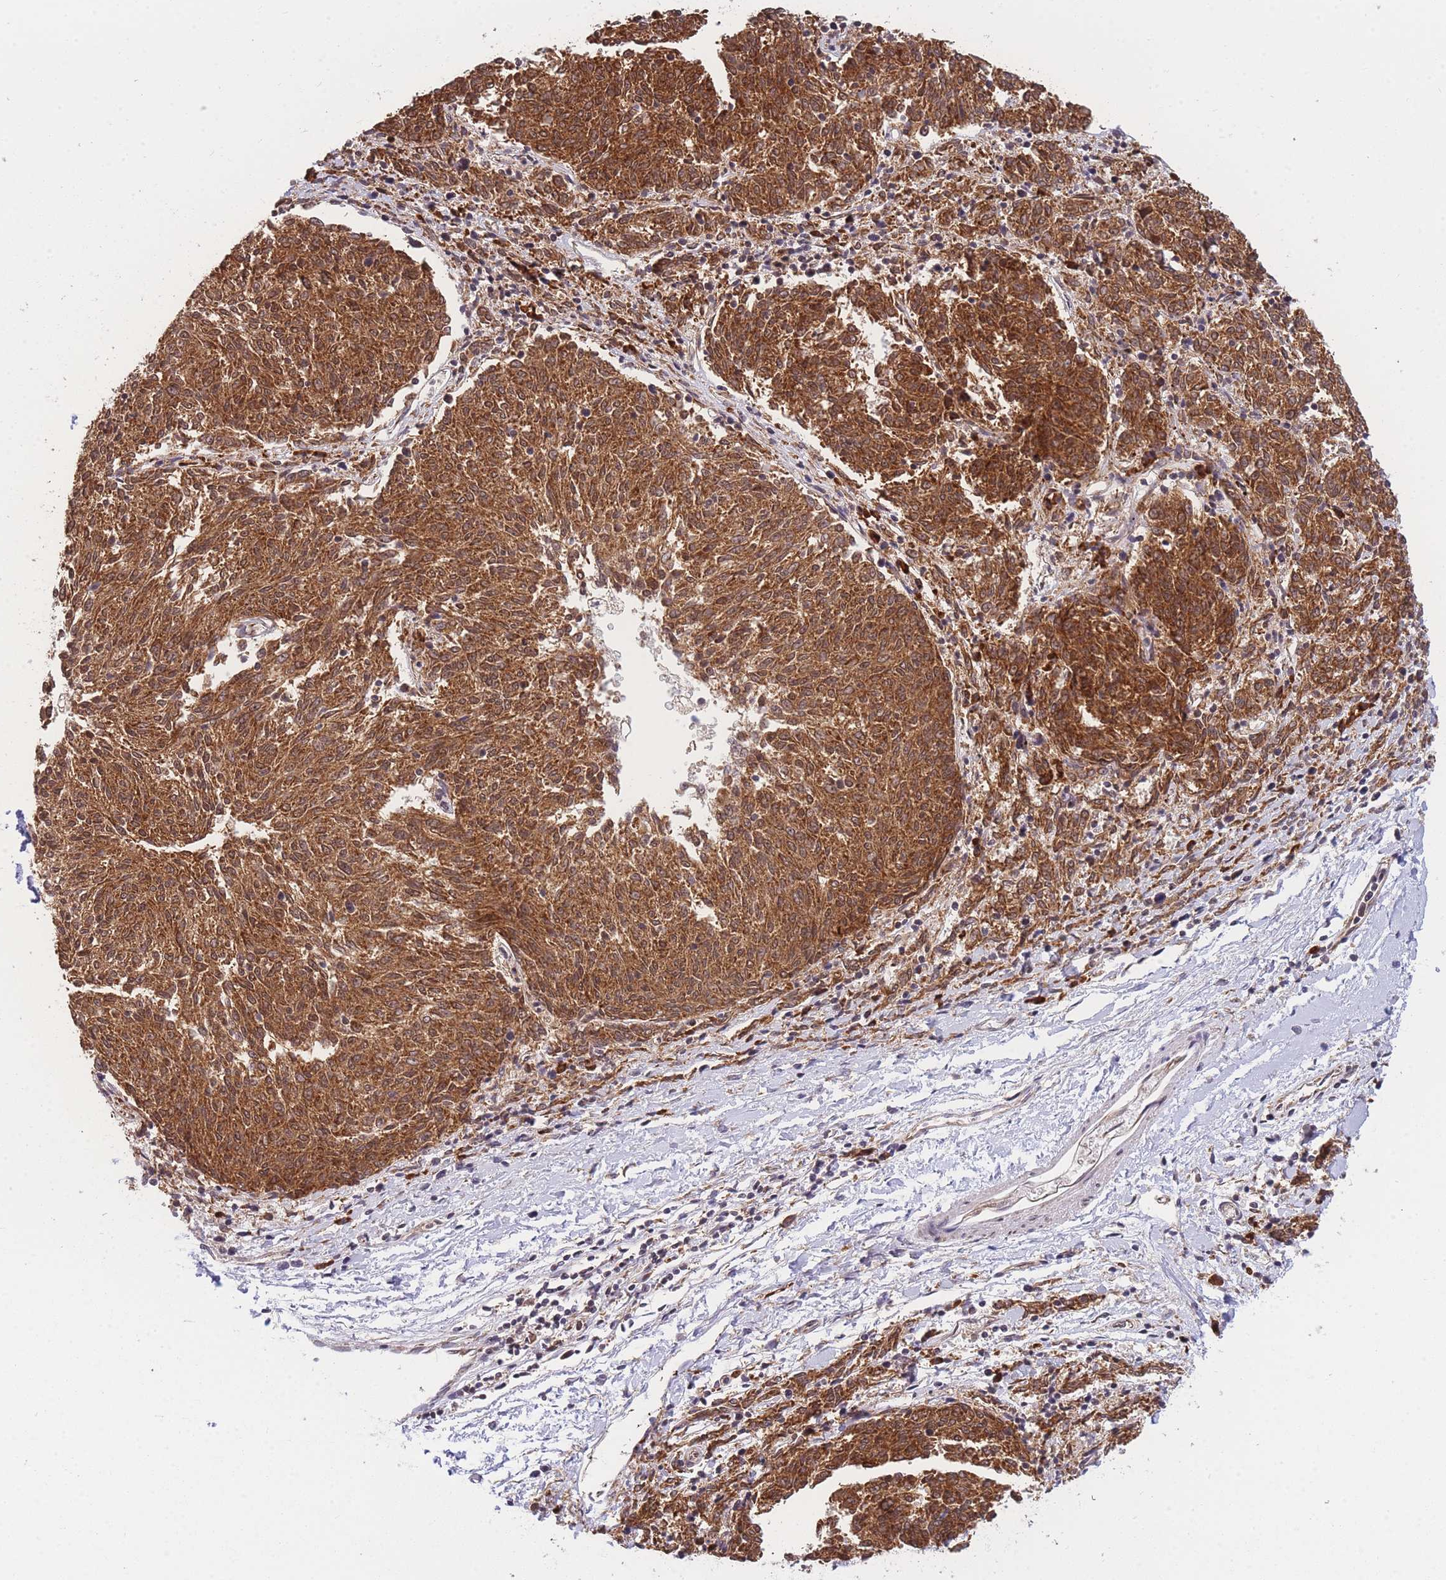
{"staining": {"intensity": "strong", "quantity": ">75%", "location": "cytoplasmic/membranous"}, "tissue": "melanoma", "cell_type": "Tumor cells", "image_type": "cancer", "snomed": [{"axis": "morphology", "description": "Malignant melanoma, NOS"}, {"axis": "topography", "description": "Skin"}], "caption": "Malignant melanoma stained with immunohistochemistry displays strong cytoplasmic/membranous staining in approximately >75% of tumor cells.", "gene": "MRPL23", "patient": {"sex": "female", "age": 72}}